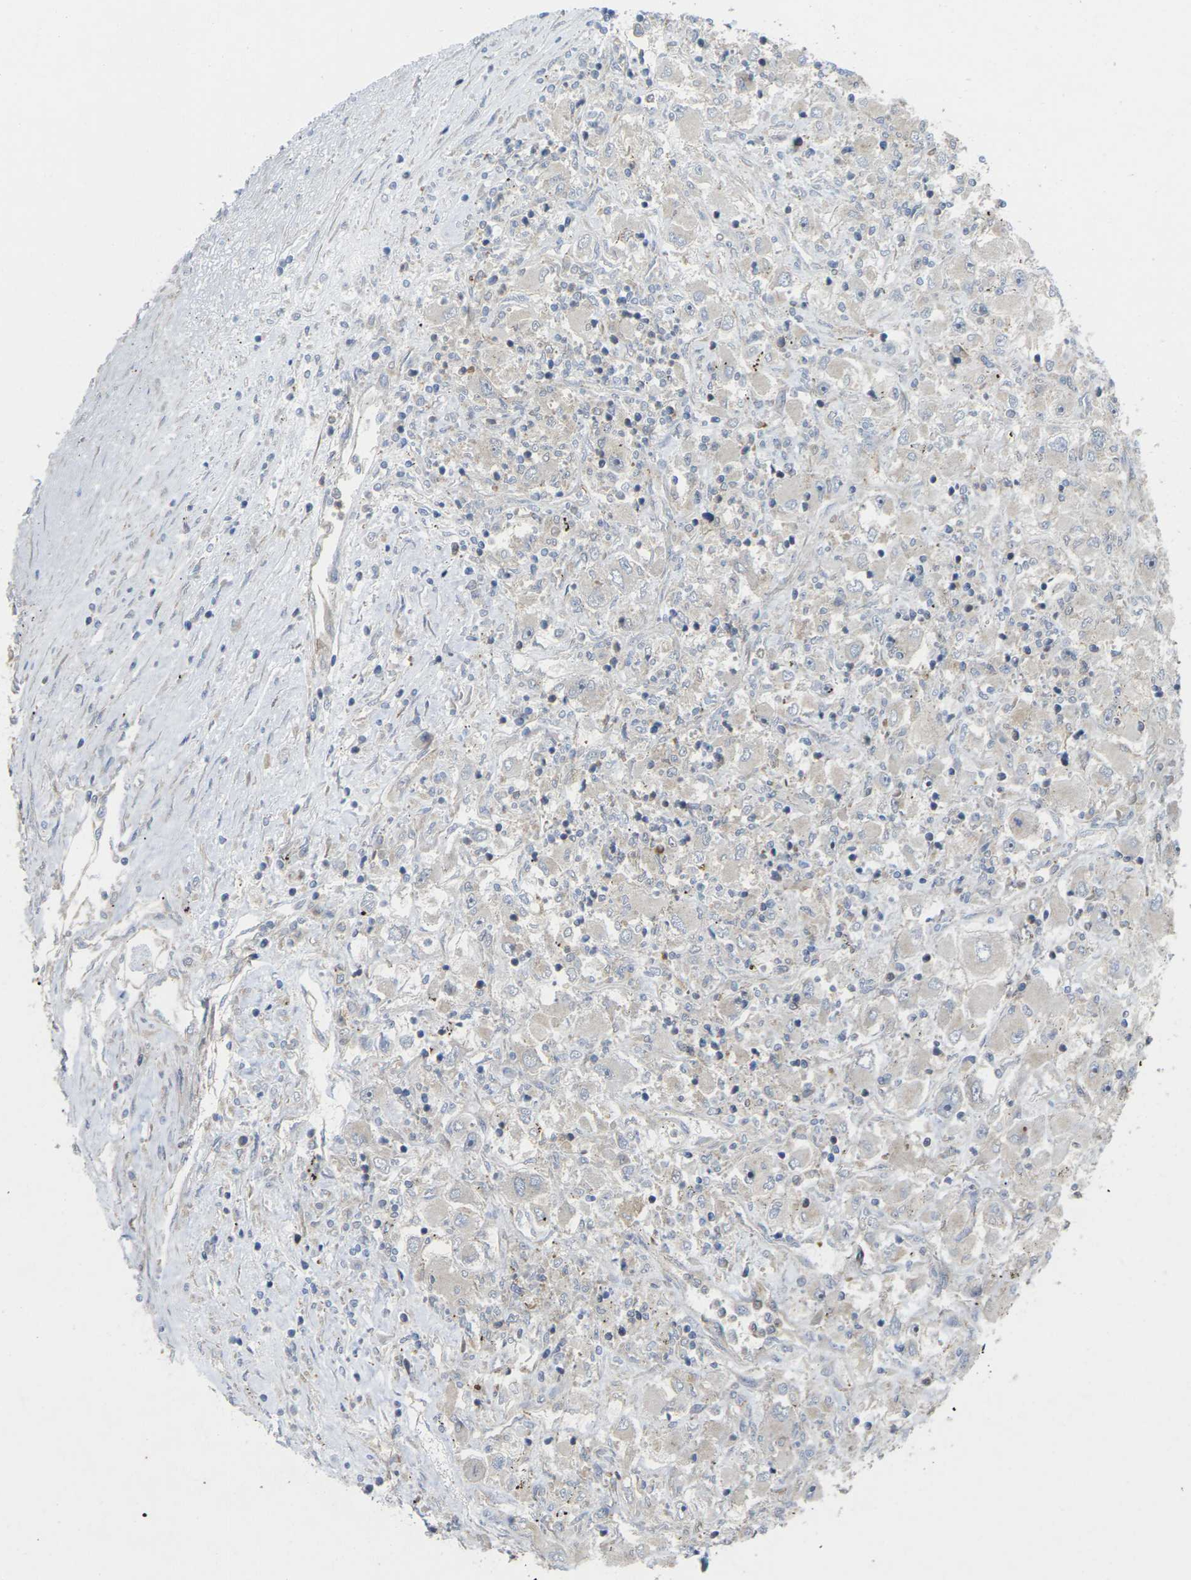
{"staining": {"intensity": "negative", "quantity": "none", "location": "none"}, "tissue": "renal cancer", "cell_type": "Tumor cells", "image_type": "cancer", "snomed": [{"axis": "morphology", "description": "Adenocarcinoma, NOS"}, {"axis": "topography", "description": "Kidney"}], "caption": "There is no significant staining in tumor cells of renal cancer. (Immunohistochemistry, brightfield microscopy, high magnification).", "gene": "TIAM1", "patient": {"sex": "female", "age": 52}}